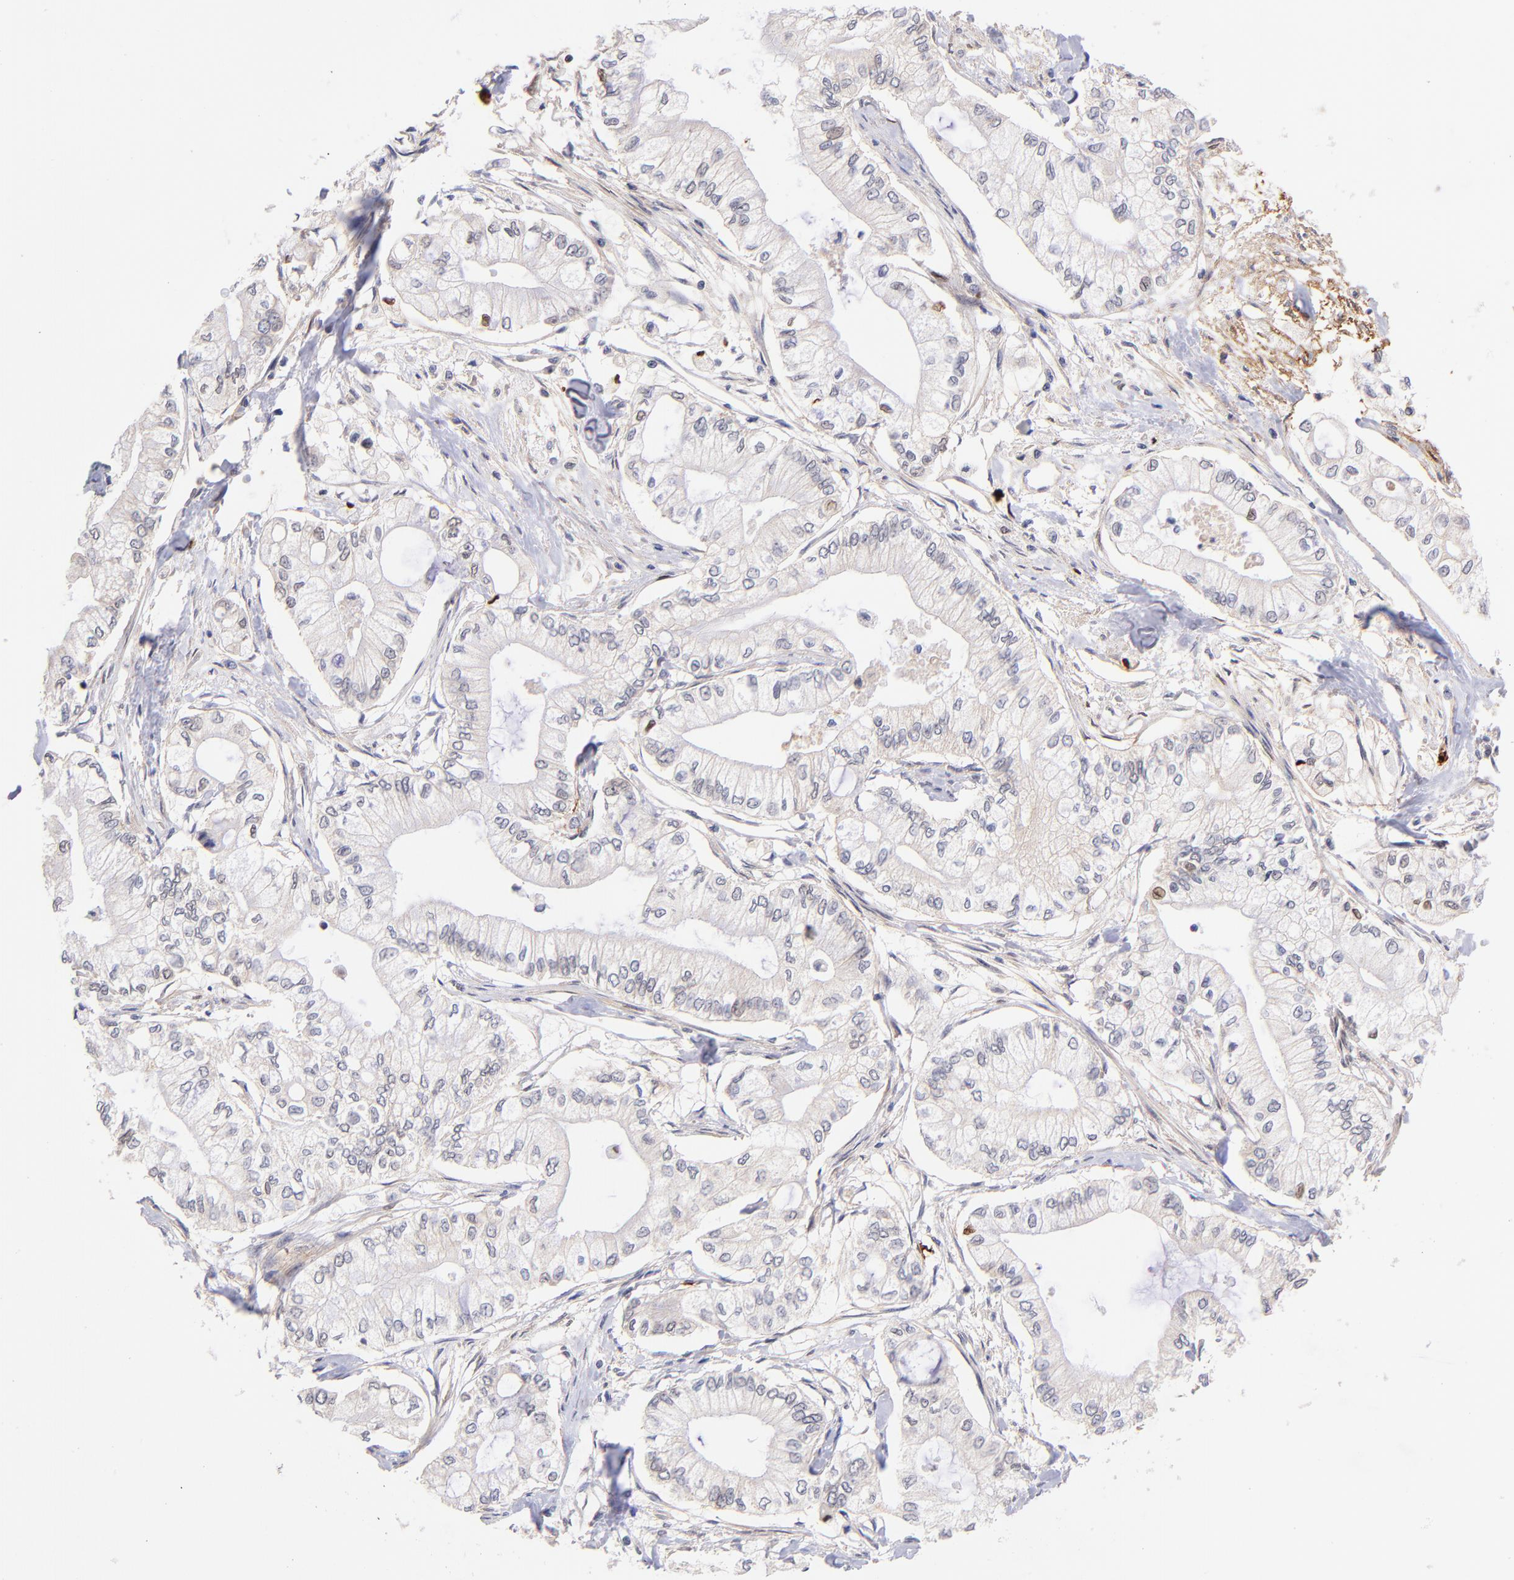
{"staining": {"intensity": "weak", "quantity": "<25%", "location": "nuclear"}, "tissue": "pancreatic cancer", "cell_type": "Tumor cells", "image_type": "cancer", "snomed": [{"axis": "morphology", "description": "Adenocarcinoma, NOS"}, {"axis": "topography", "description": "Pancreas"}], "caption": "Micrograph shows no significant protein positivity in tumor cells of adenocarcinoma (pancreatic).", "gene": "MIDEAS", "patient": {"sex": "male", "age": 79}}